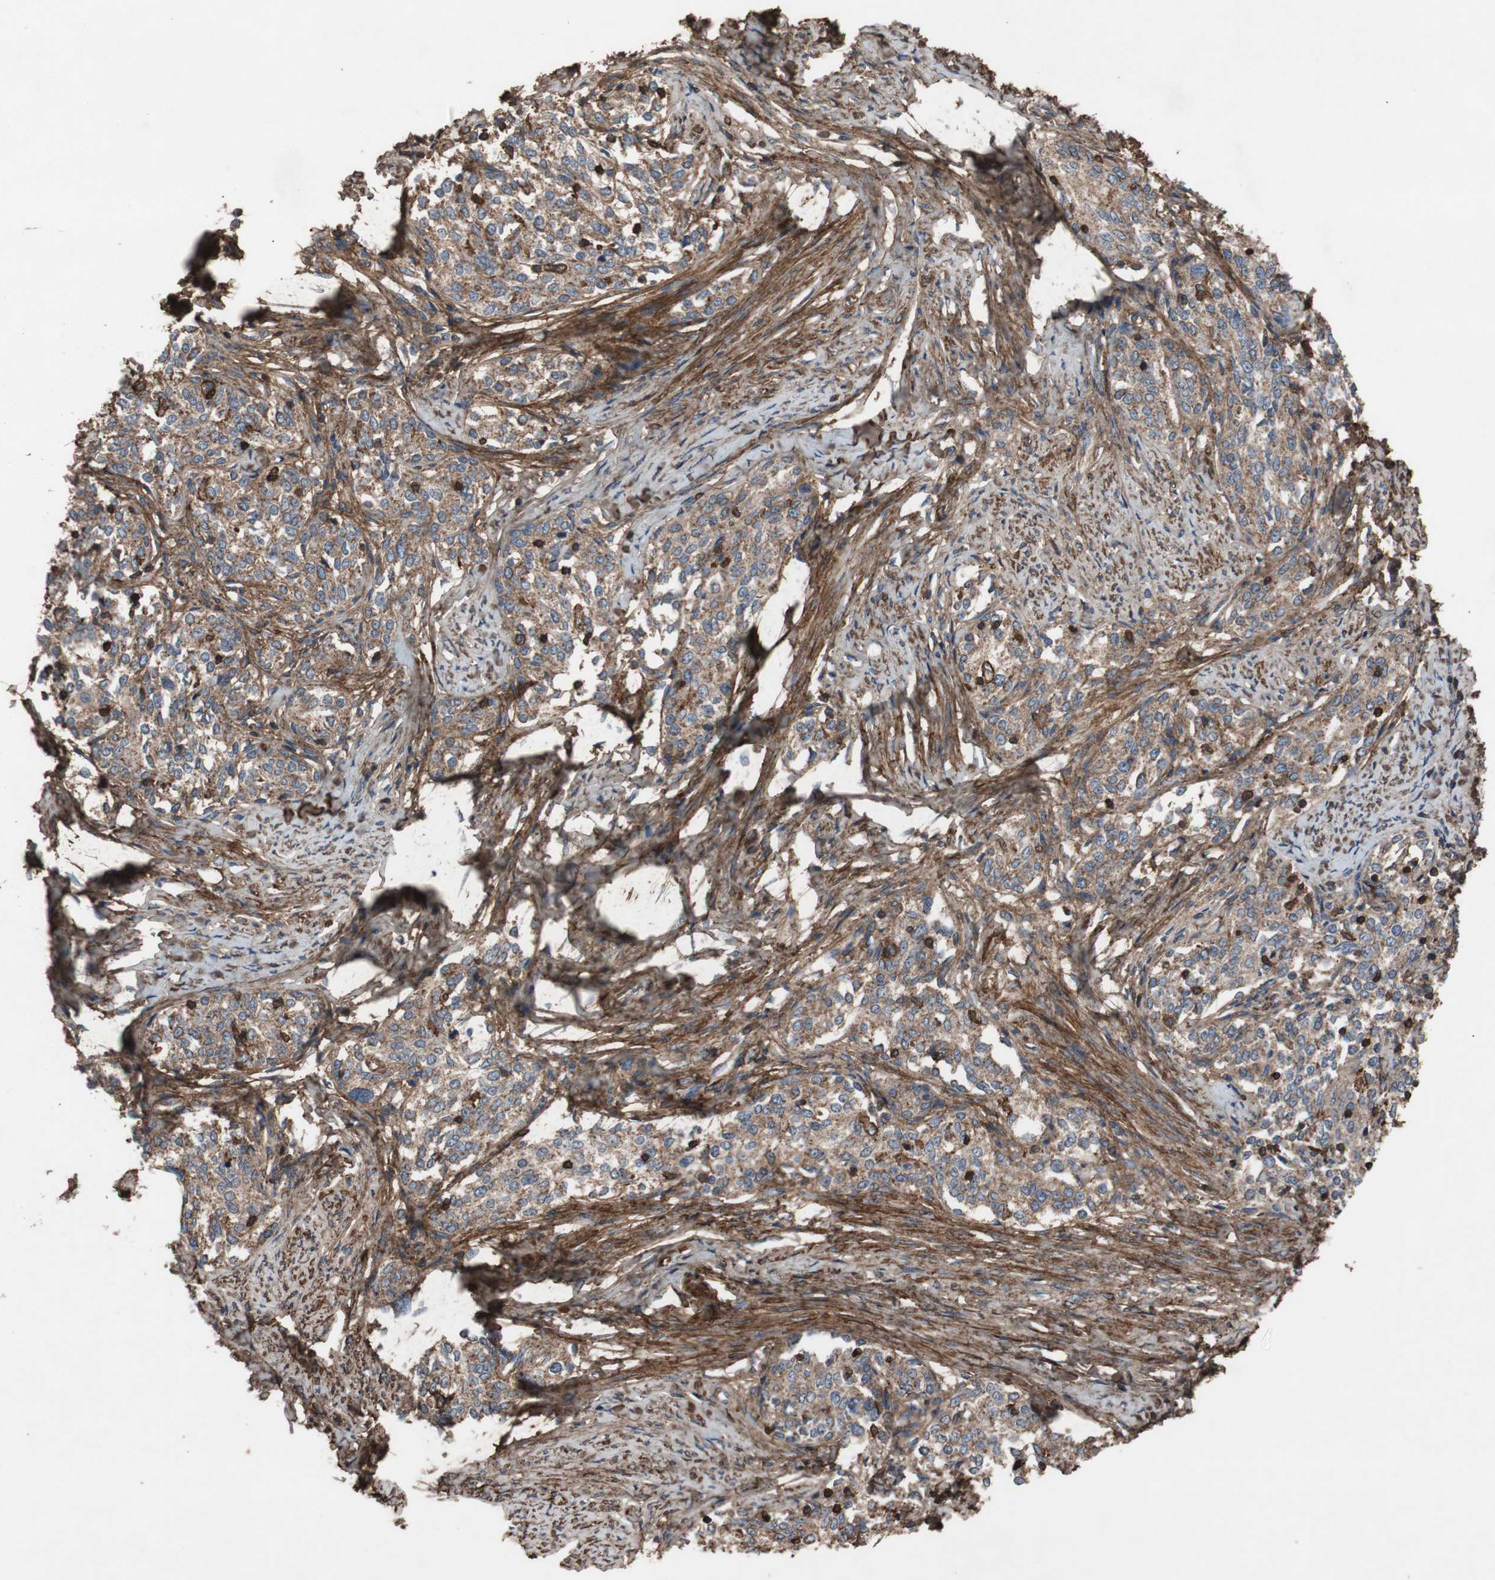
{"staining": {"intensity": "moderate", "quantity": ">75%", "location": "cytoplasmic/membranous"}, "tissue": "cervical cancer", "cell_type": "Tumor cells", "image_type": "cancer", "snomed": [{"axis": "morphology", "description": "Squamous cell carcinoma, NOS"}, {"axis": "morphology", "description": "Adenocarcinoma, NOS"}, {"axis": "topography", "description": "Cervix"}], "caption": "Cervical squamous cell carcinoma stained for a protein shows moderate cytoplasmic/membranous positivity in tumor cells.", "gene": "COL6A2", "patient": {"sex": "female", "age": 52}}